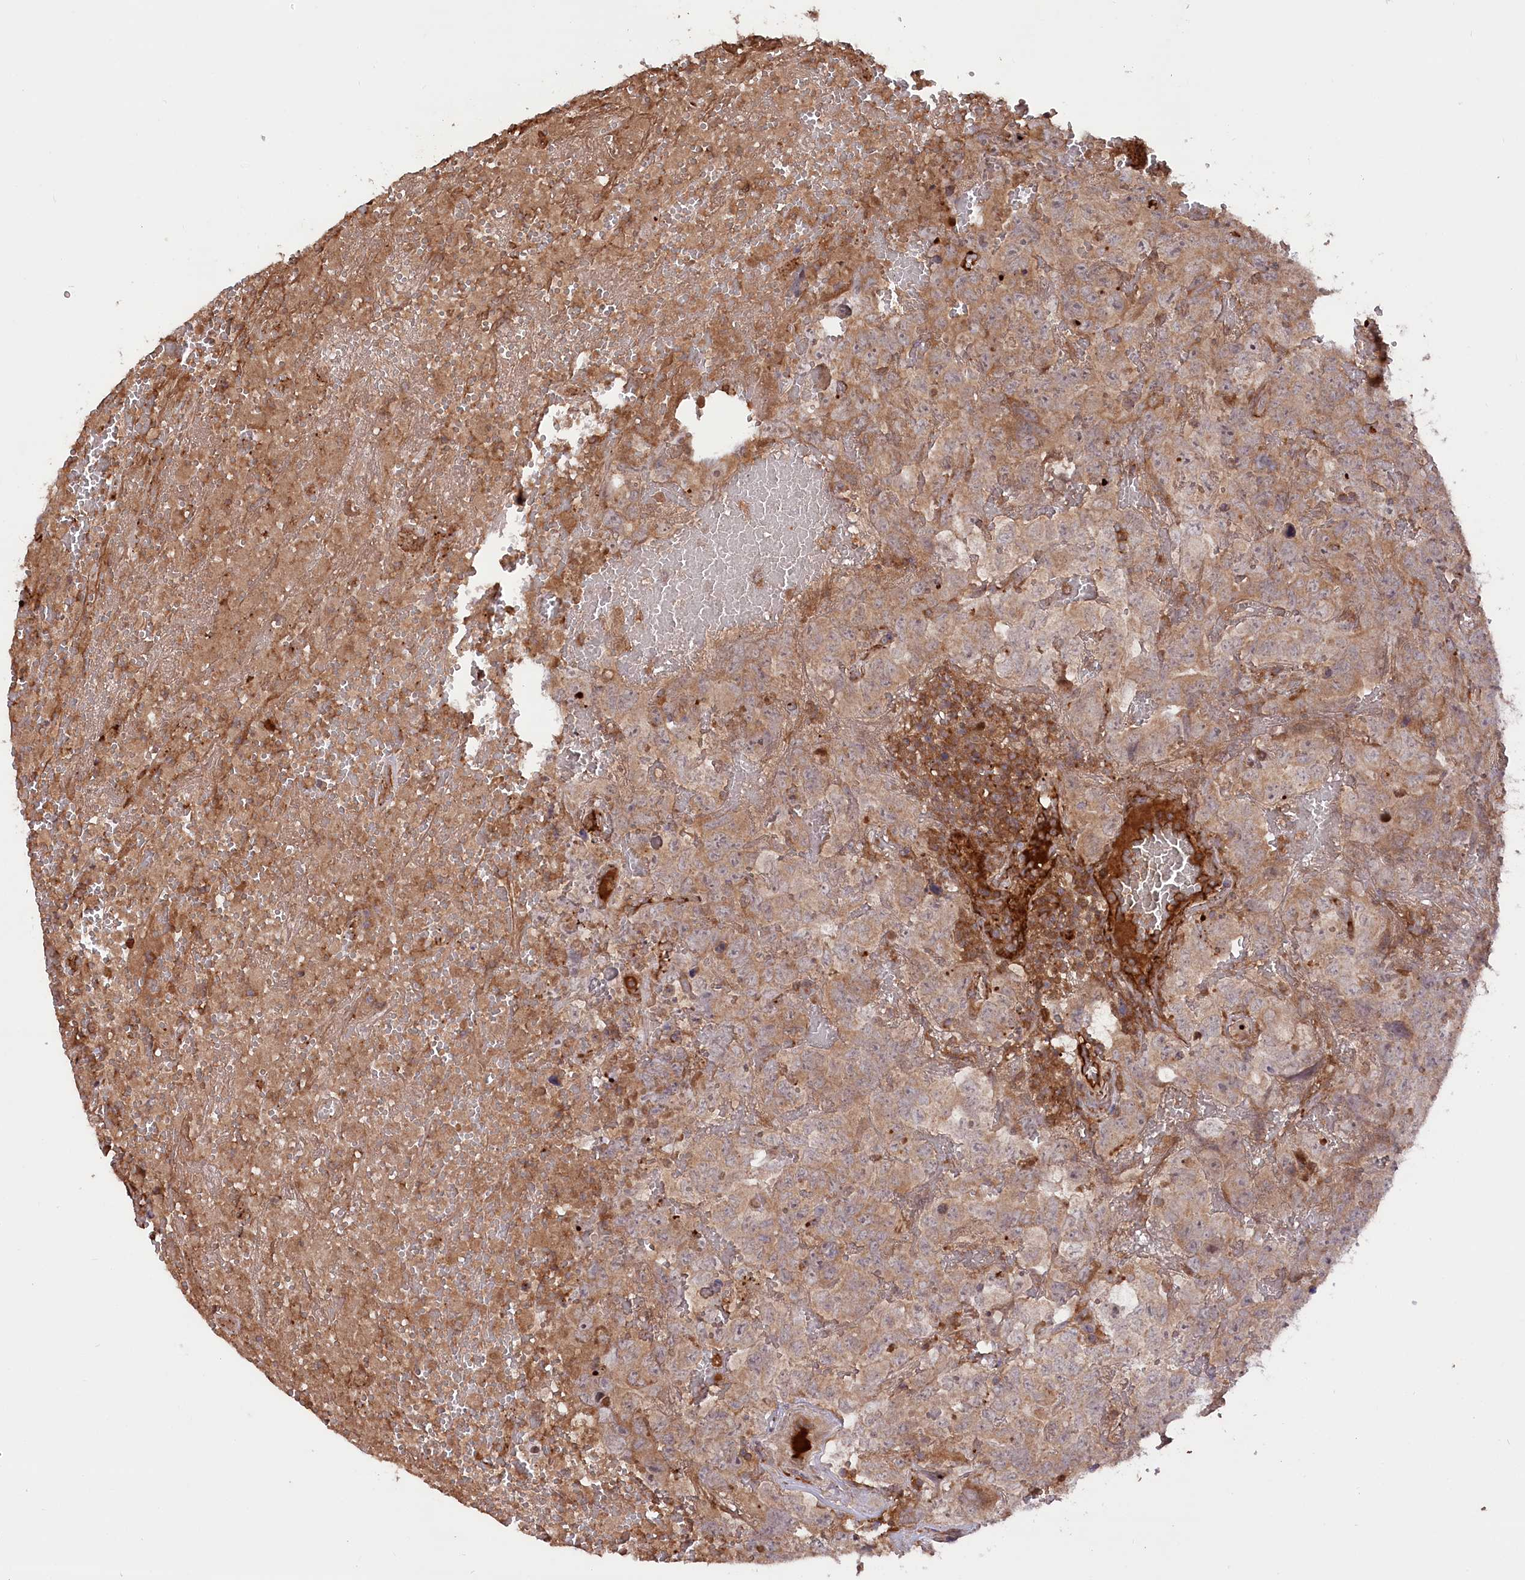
{"staining": {"intensity": "moderate", "quantity": ">75%", "location": "cytoplasmic/membranous"}, "tissue": "testis cancer", "cell_type": "Tumor cells", "image_type": "cancer", "snomed": [{"axis": "morphology", "description": "Carcinoma, Embryonal, NOS"}, {"axis": "topography", "description": "Testis"}], "caption": "Immunohistochemical staining of human embryonal carcinoma (testis) demonstrates moderate cytoplasmic/membranous protein staining in about >75% of tumor cells.", "gene": "PPP1R21", "patient": {"sex": "male", "age": 45}}